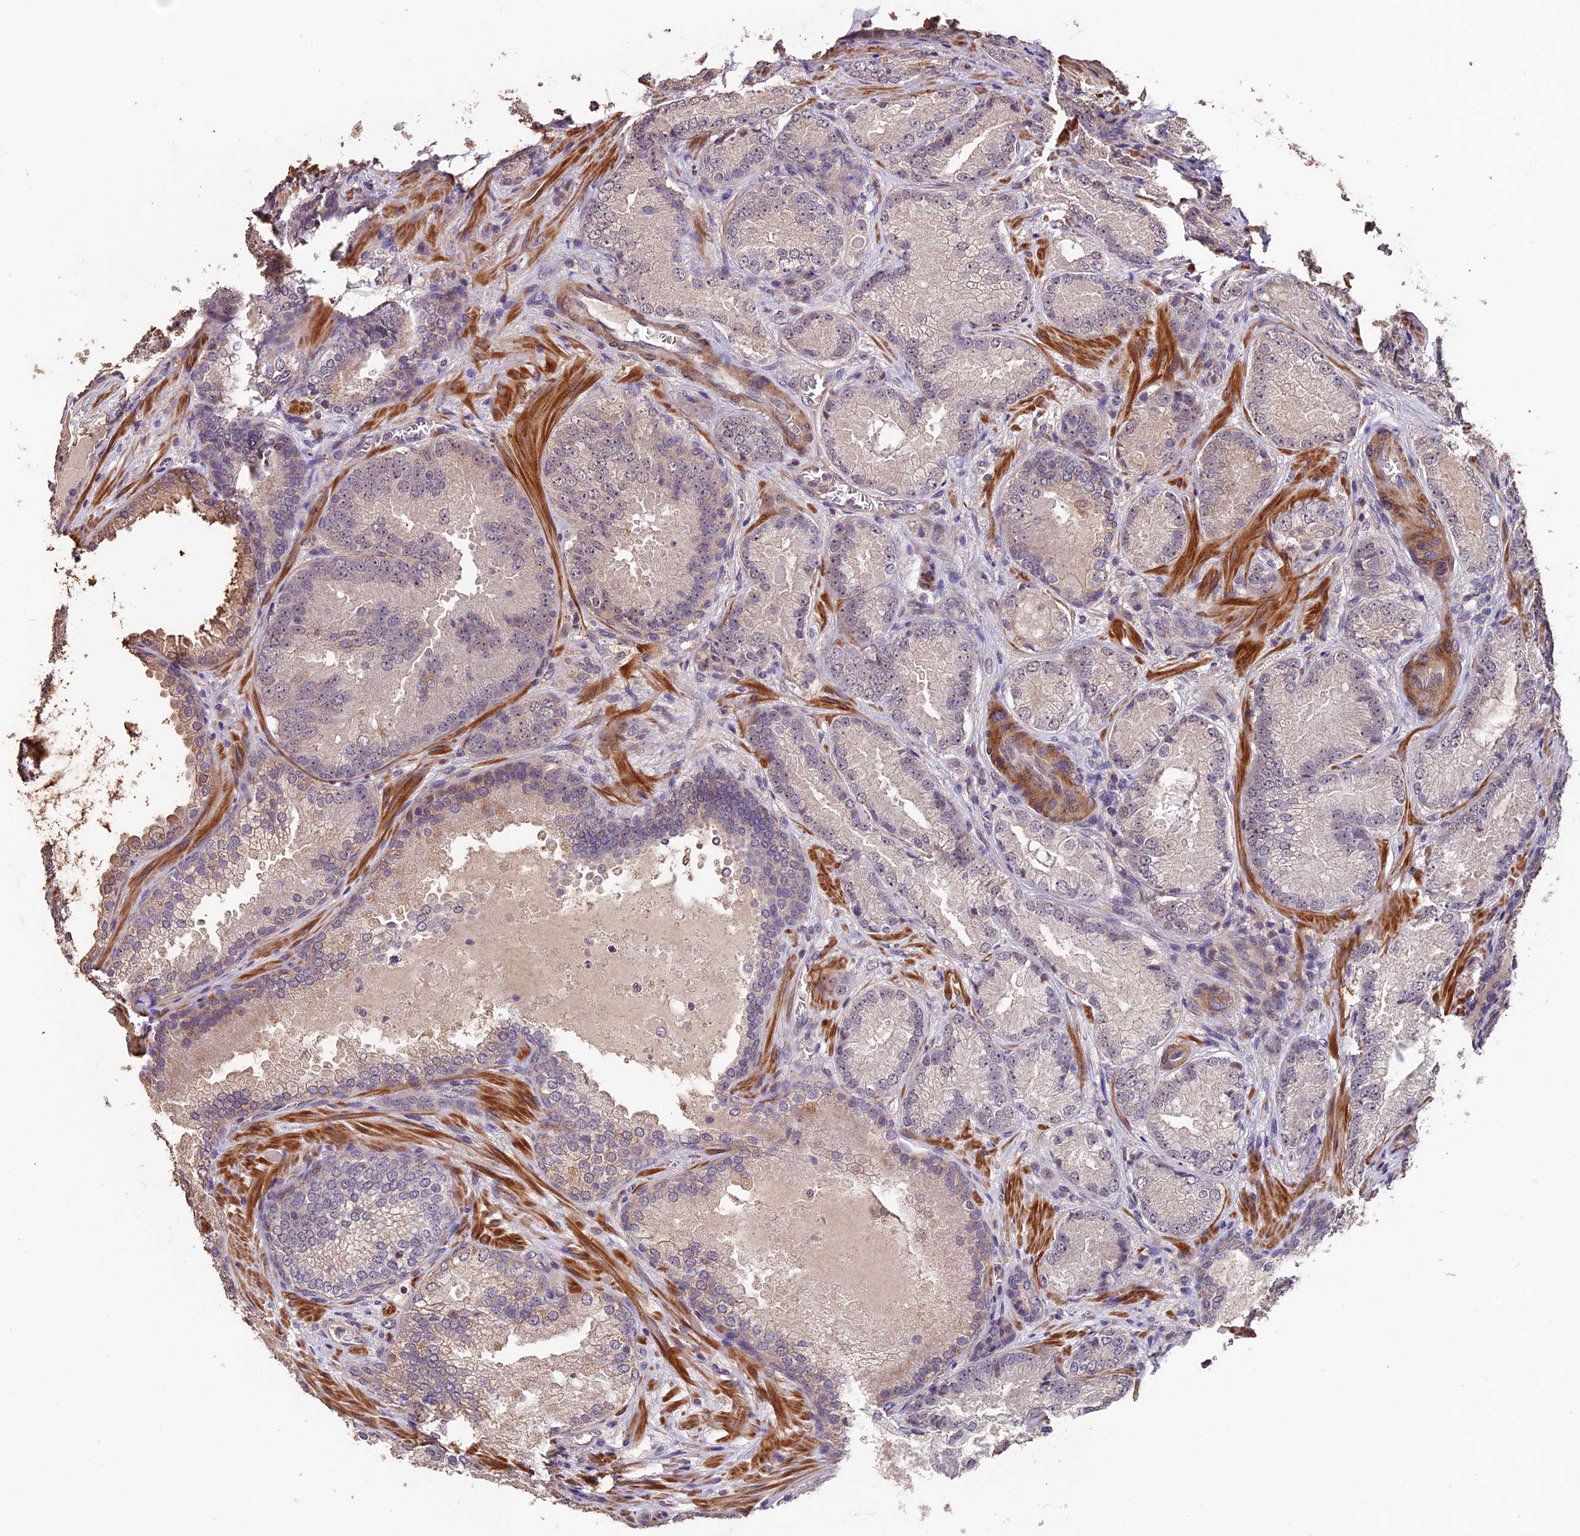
{"staining": {"intensity": "negative", "quantity": "none", "location": "none"}, "tissue": "prostate cancer", "cell_type": "Tumor cells", "image_type": "cancer", "snomed": [{"axis": "morphology", "description": "Adenocarcinoma, Low grade"}, {"axis": "topography", "description": "Prostate"}], "caption": "A micrograph of prostate cancer stained for a protein shows no brown staining in tumor cells.", "gene": "GNB5", "patient": {"sex": "male", "age": 74}}